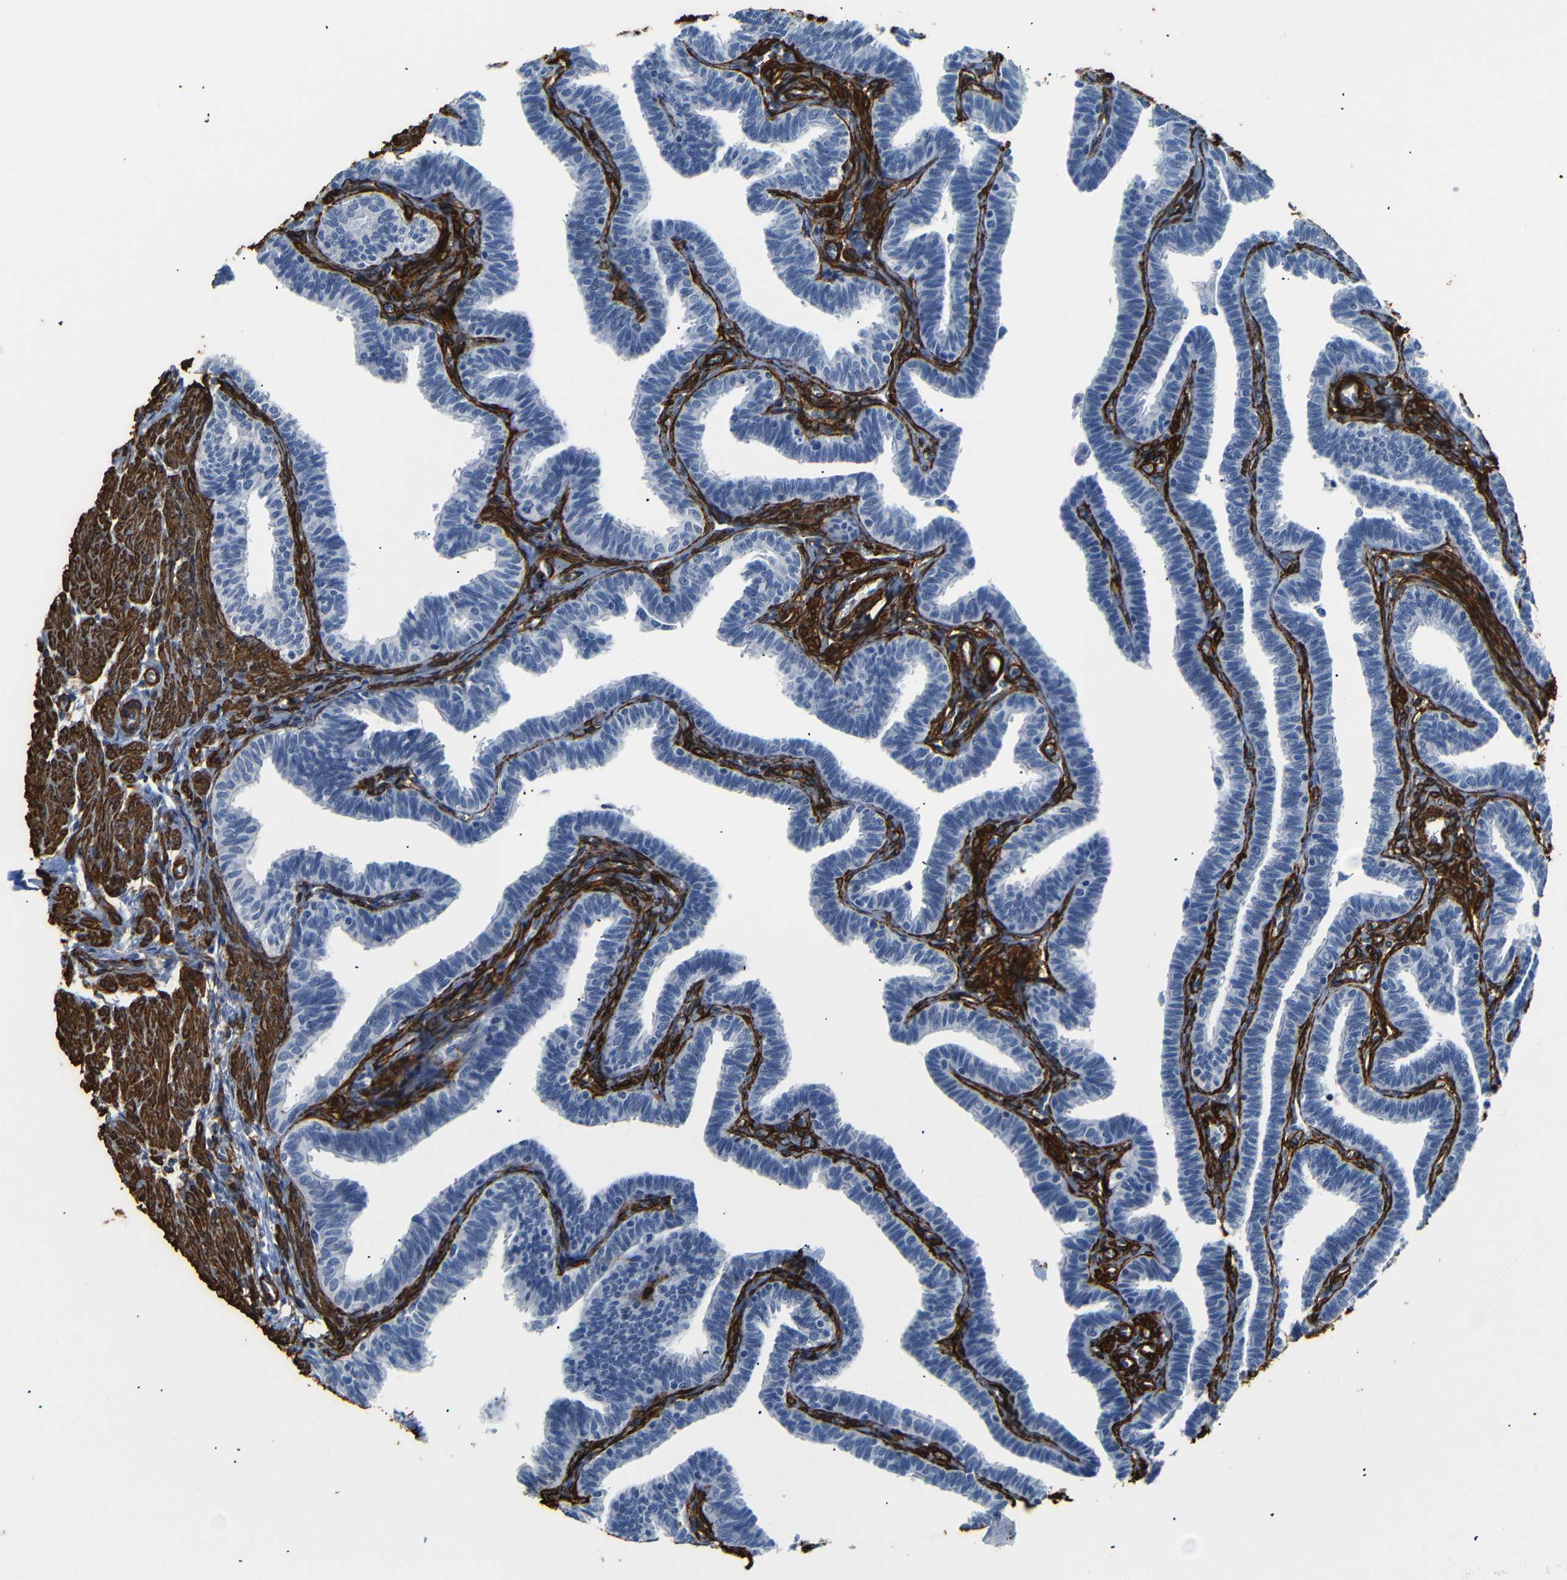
{"staining": {"intensity": "negative", "quantity": "none", "location": "none"}, "tissue": "fallopian tube", "cell_type": "Glandular cells", "image_type": "normal", "snomed": [{"axis": "morphology", "description": "Normal tissue, NOS"}, {"axis": "topography", "description": "Fallopian tube"}, {"axis": "topography", "description": "Ovary"}], "caption": "This micrograph is of benign fallopian tube stained with immunohistochemistry to label a protein in brown with the nuclei are counter-stained blue. There is no staining in glandular cells. (DAB (3,3'-diaminobenzidine) immunohistochemistry (IHC) visualized using brightfield microscopy, high magnification).", "gene": "ACTA2", "patient": {"sex": "female", "age": 23}}